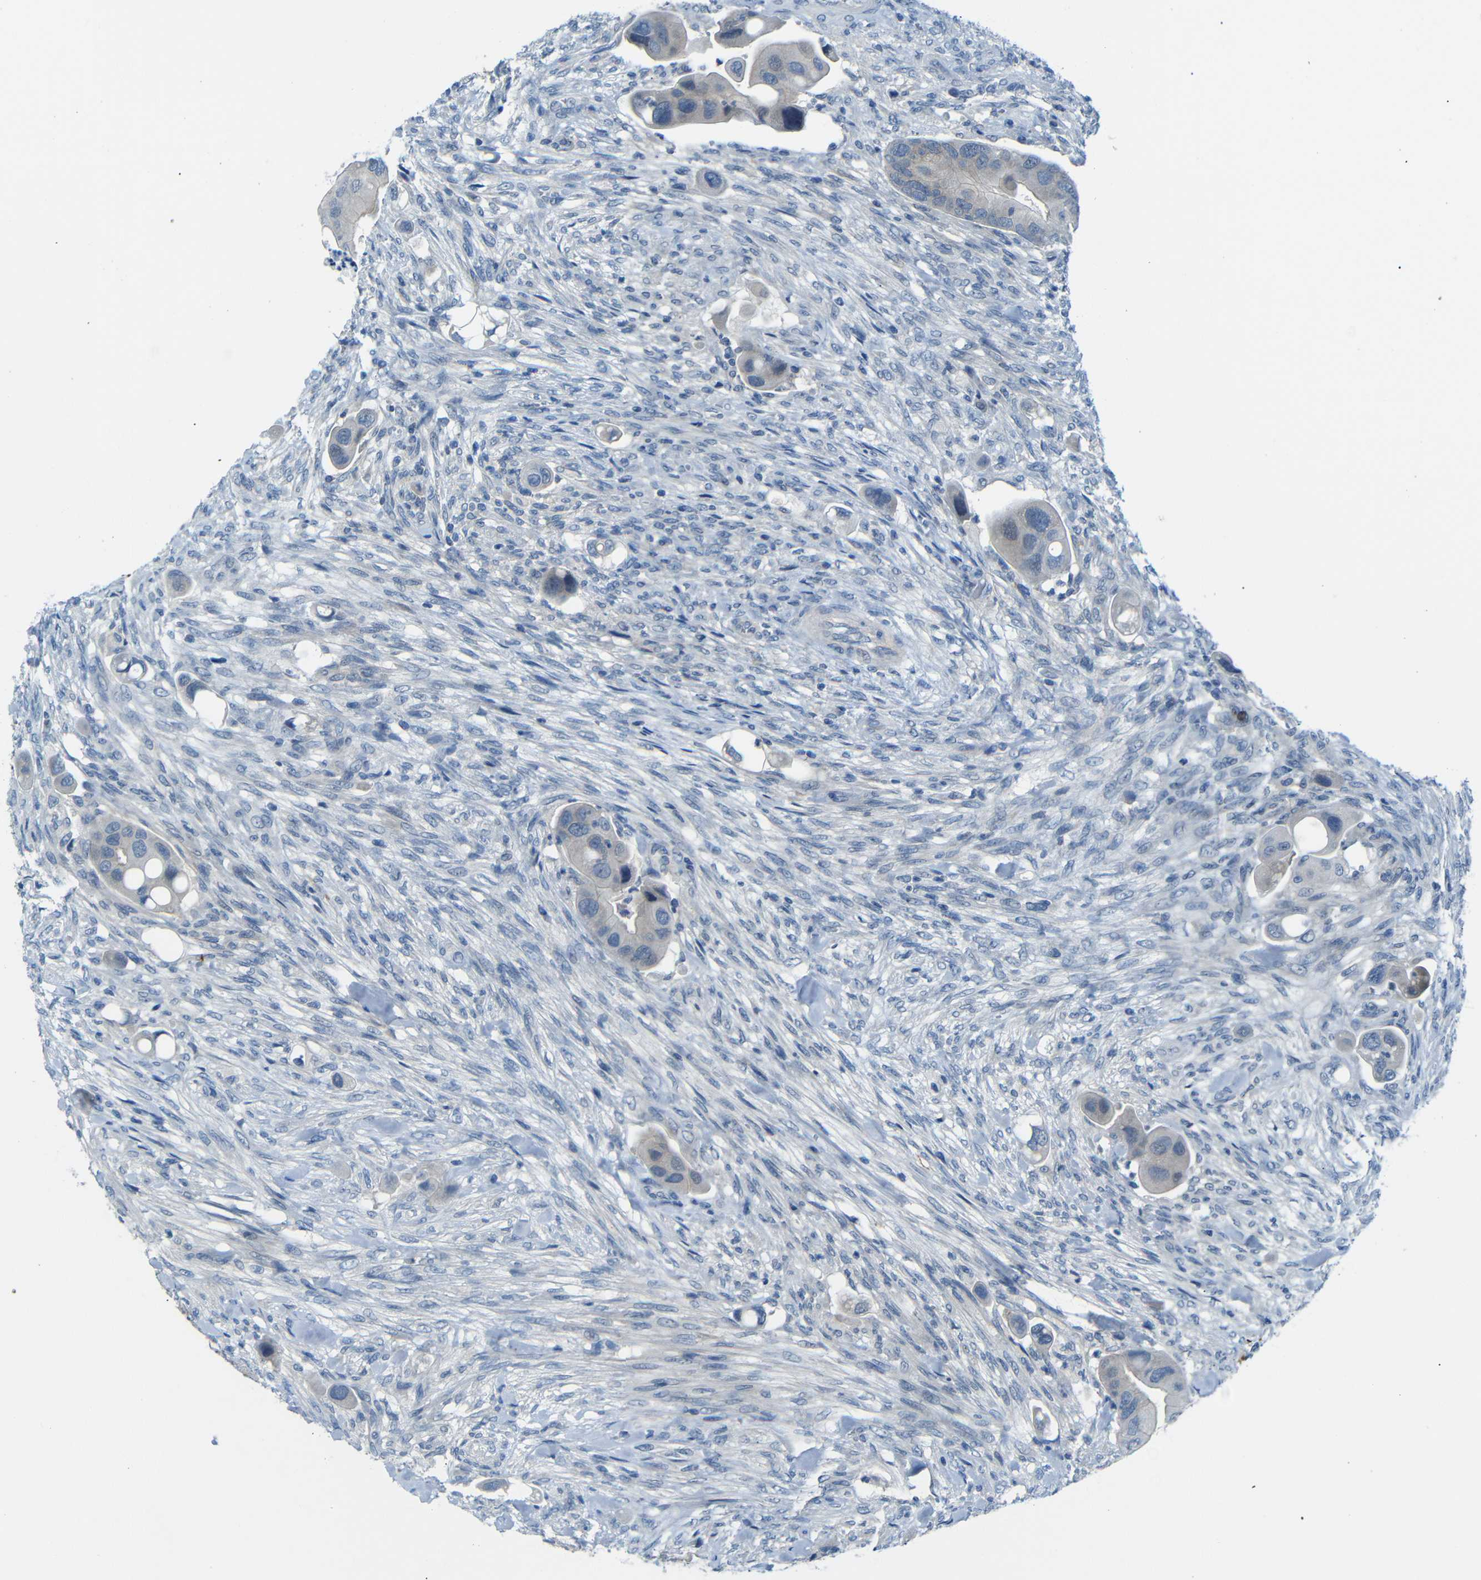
{"staining": {"intensity": "weak", "quantity": ">75%", "location": "cytoplasmic/membranous"}, "tissue": "colorectal cancer", "cell_type": "Tumor cells", "image_type": "cancer", "snomed": [{"axis": "morphology", "description": "Adenocarcinoma, NOS"}, {"axis": "topography", "description": "Rectum"}], "caption": "Weak cytoplasmic/membranous positivity is appreciated in about >75% of tumor cells in colorectal cancer. The protein is stained brown, and the nuclei are stained in blue (DAB IHC with brightfield microscopy, high magnification).", "gene": "ANK3", "patient": {"sex": "female", "age": 57}}